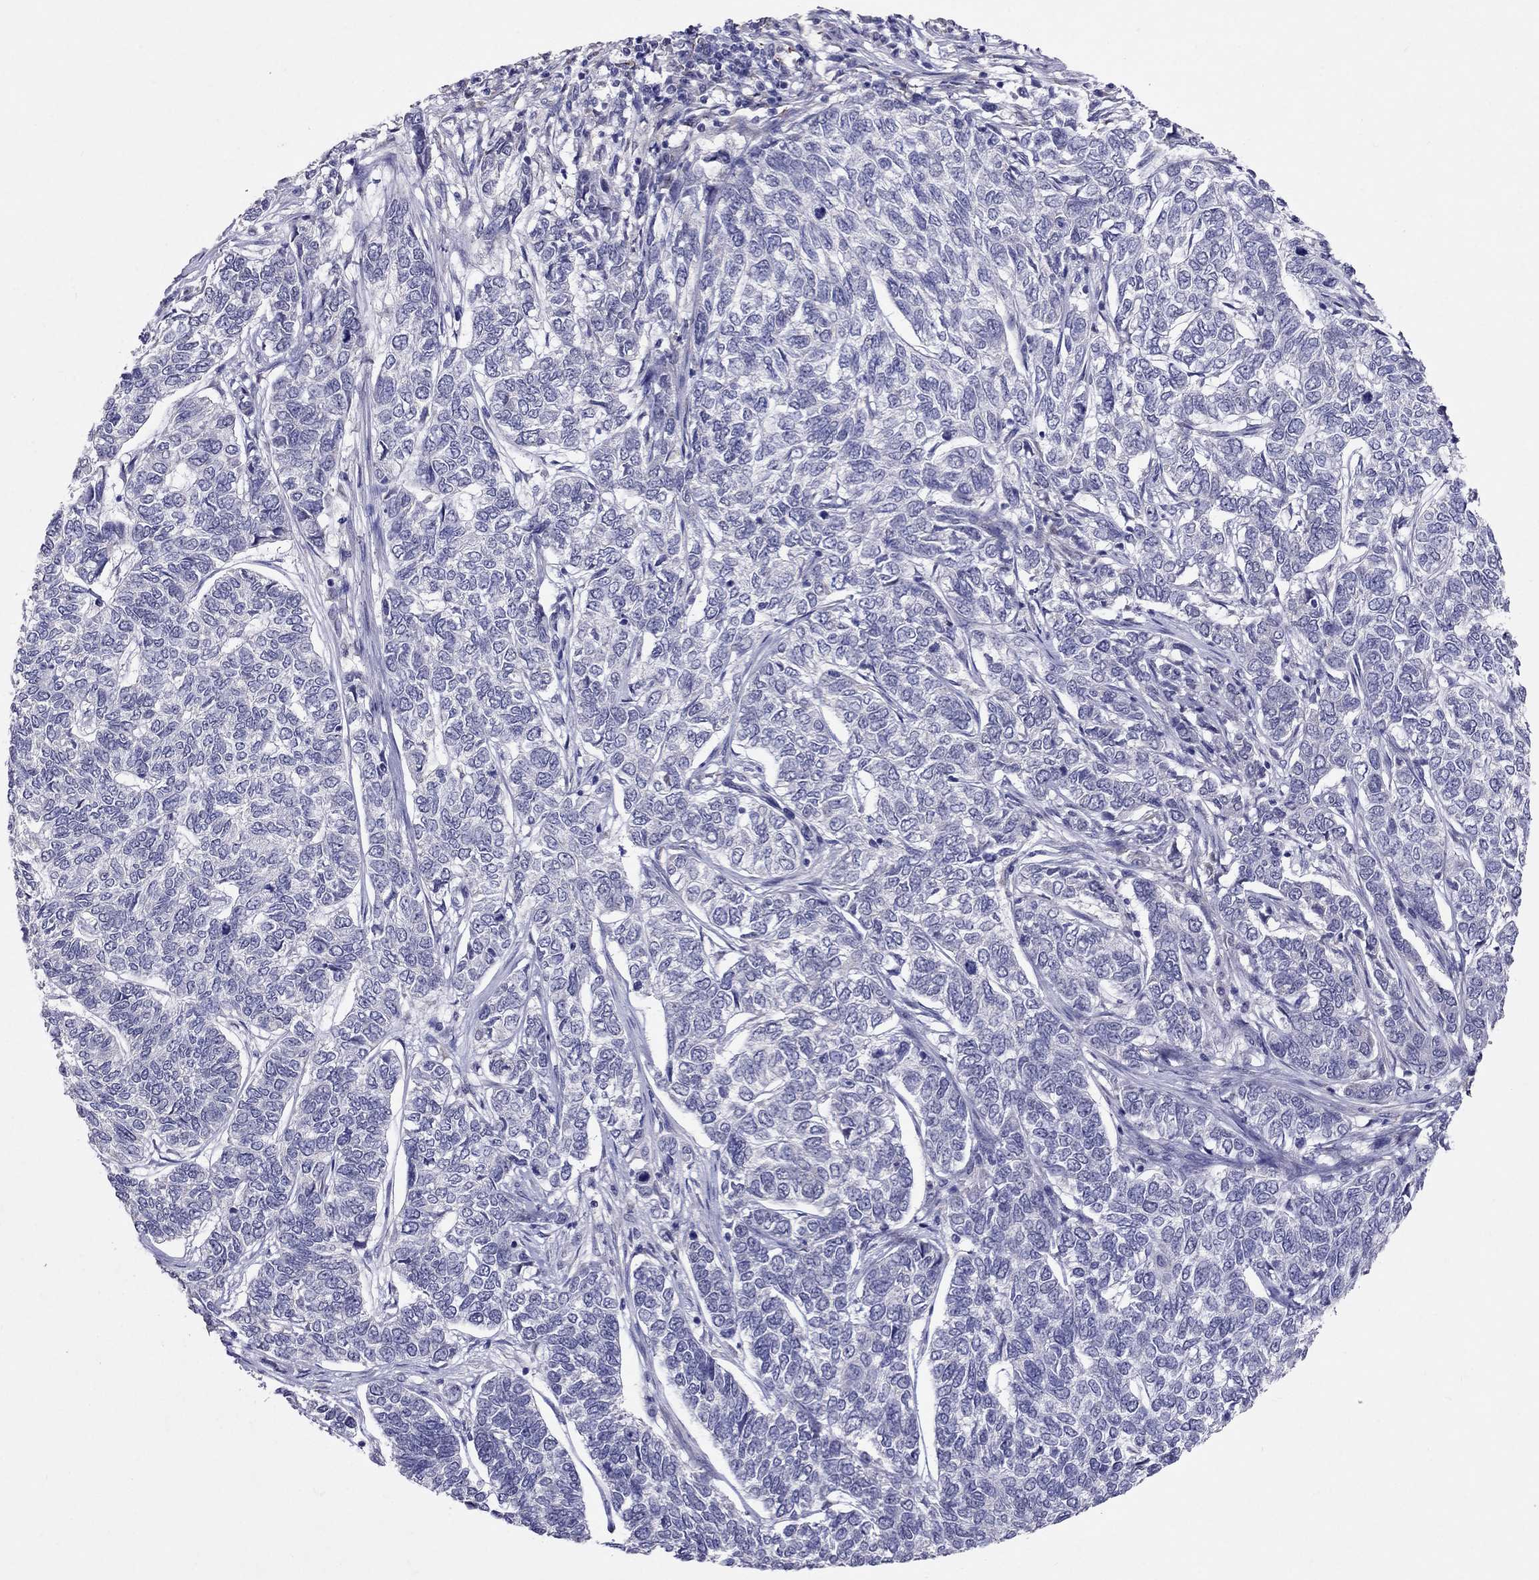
{"staining": {"intensity": "negative", "quantity": "none", "location": "none"}, "tissue": "skin cancer", "cell_type": "Tumor cells", "image_type": "cancer", "snomed": [{"axis": "morphology", "description": "Basal cell carcinoma"}, {"axis": "topography", "description": "Skin"}], "caption": "Tumor cells show no significant staining in skin cancer. (DAB immunohistochemistry (IHC), high magnification).", "gene": "MYO3B", "patient": {"sex": "female", "age": 65}}